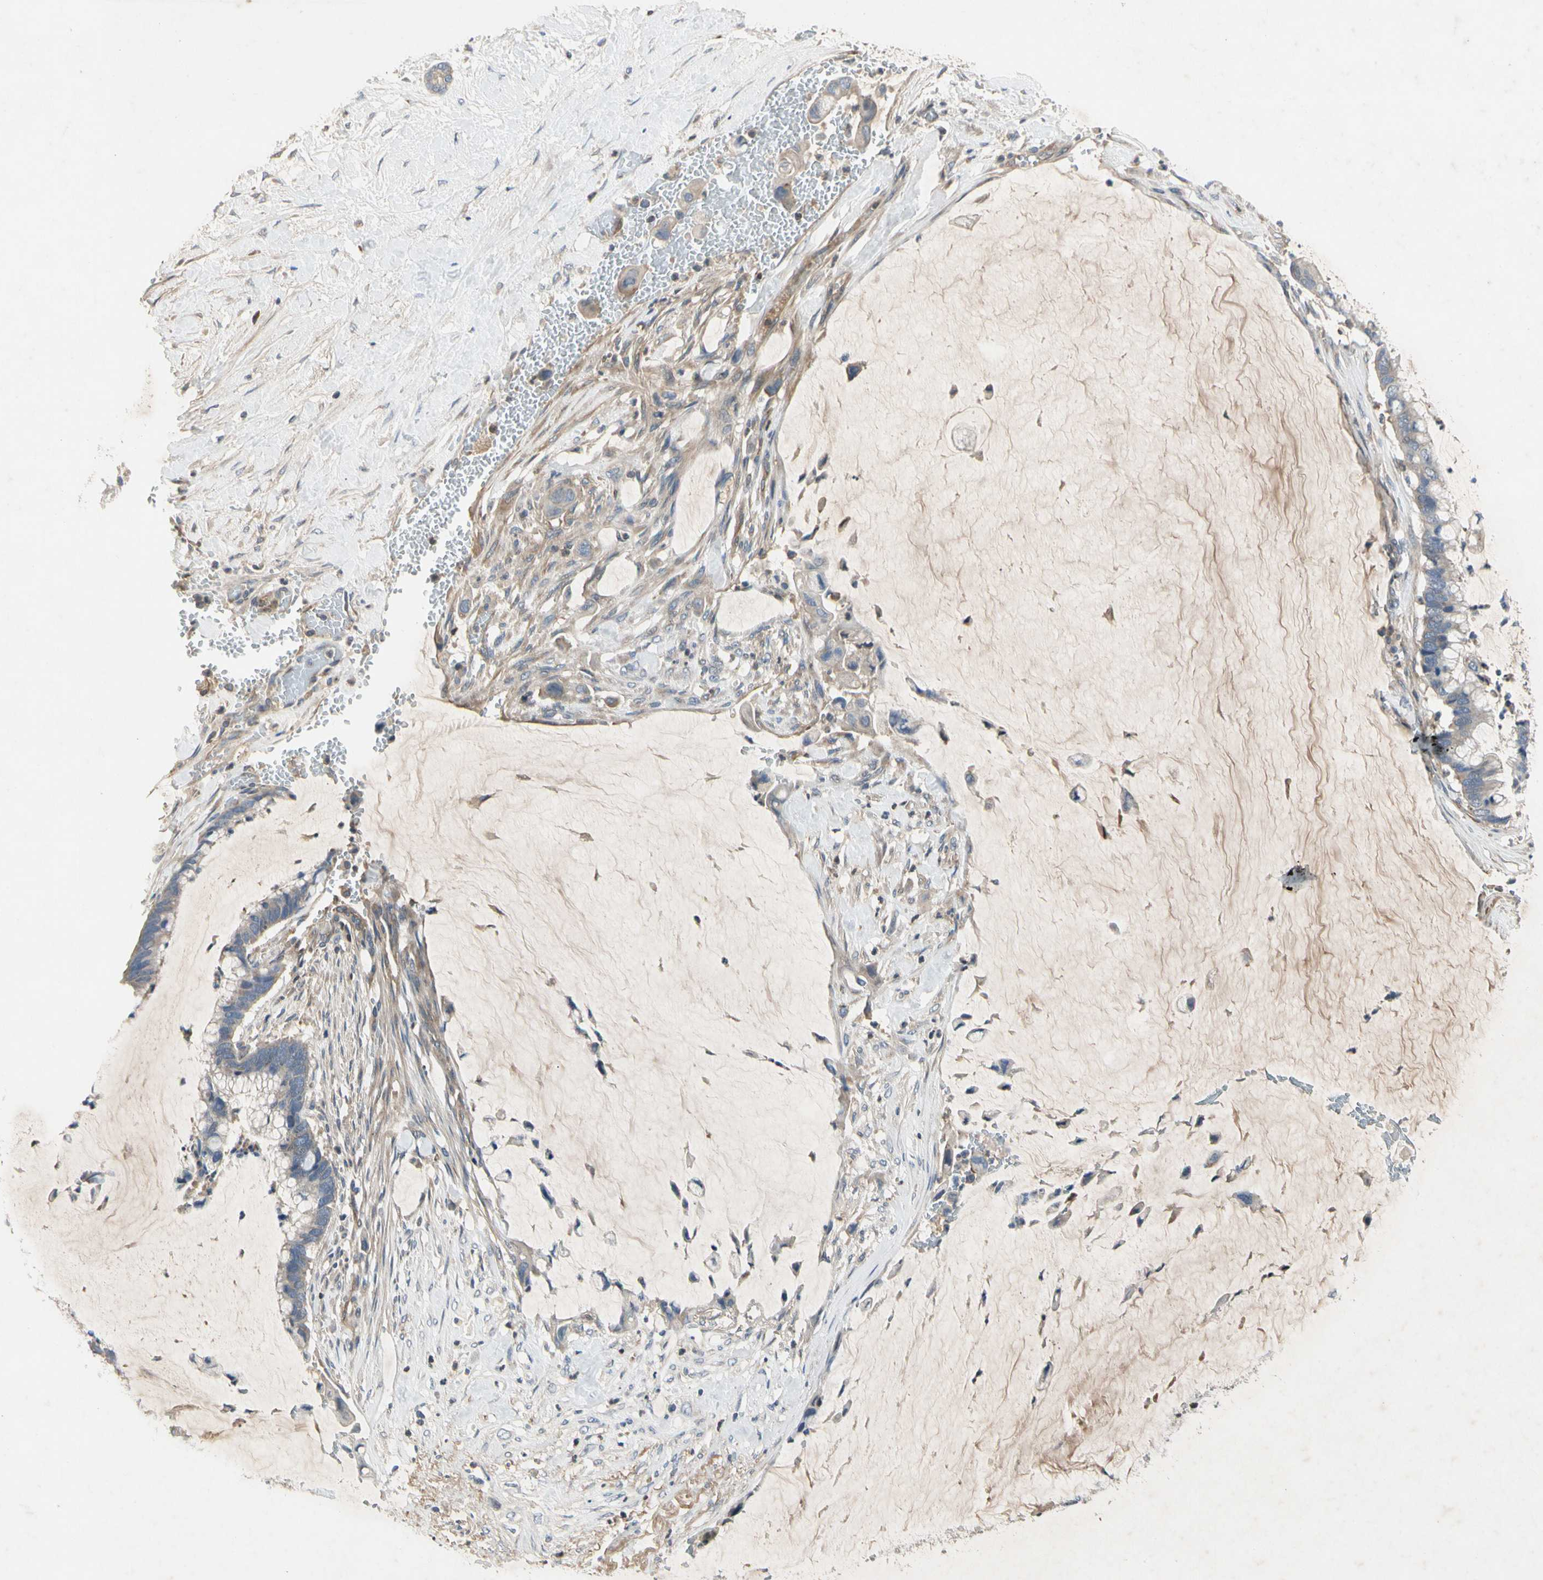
{"staining": {"intensity": "negative", "quantity": "none", "location": "none"}, "tissue": "pancreatic cancer", "cell_type": "Tumor cells", "image_type": "cancer", "snomed": [{"axis": "morphology", "description": "Adenocarcinoma, NOS"}, {"axis": "topography", "description": "Pancreas"}], "caption": "Immunohistochemistry (IHC) micrograph of neoplastic tissue: human pancreatic cancer stained with DAB (3,3'-diaminobenzidine) exhibits no significant protein expression in tumor cells.", "gene": "CRTAC1", "patient": {"sex": "male", "age": 41}}